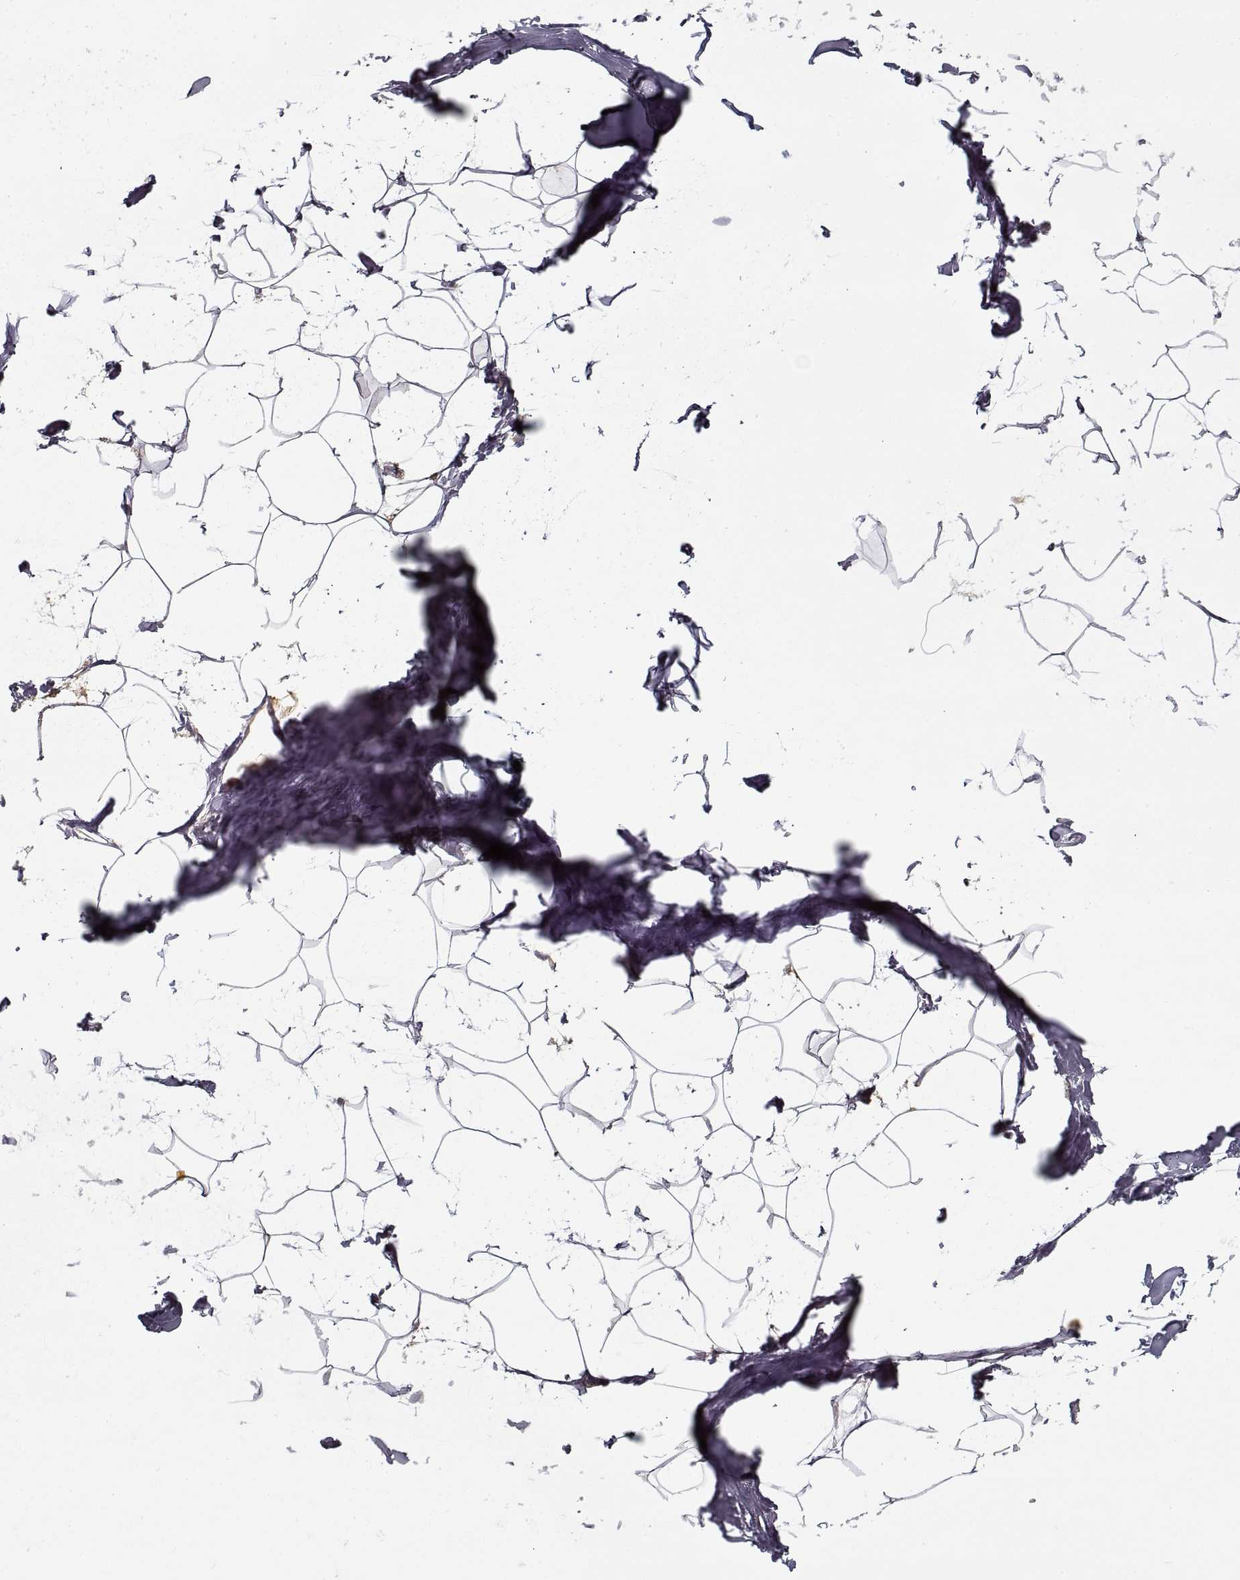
{"staining": {"intensity": "negative", "quantity": "none", "location": "none"}, "tissue": "breast", "cell_type": "Adipocytes", "image_type": "normal", "snomed": [{"axis": "morphology", "description": "Normal tissue, NOS"}, {"axis": "topography", "description": "Breast"}], "caption": "High magnification brightfield microscopy of unremarkable breast stained with DAB (3,3'-diaminobenzidine) (brown) and counterstained with hematoxylin (blue): adipocytes show no significant expression. (DAB immunohistochemistry with hematoxylin counter stain).", "gene": "GAD2", "patient": {"sex": "female", "age": 32}}